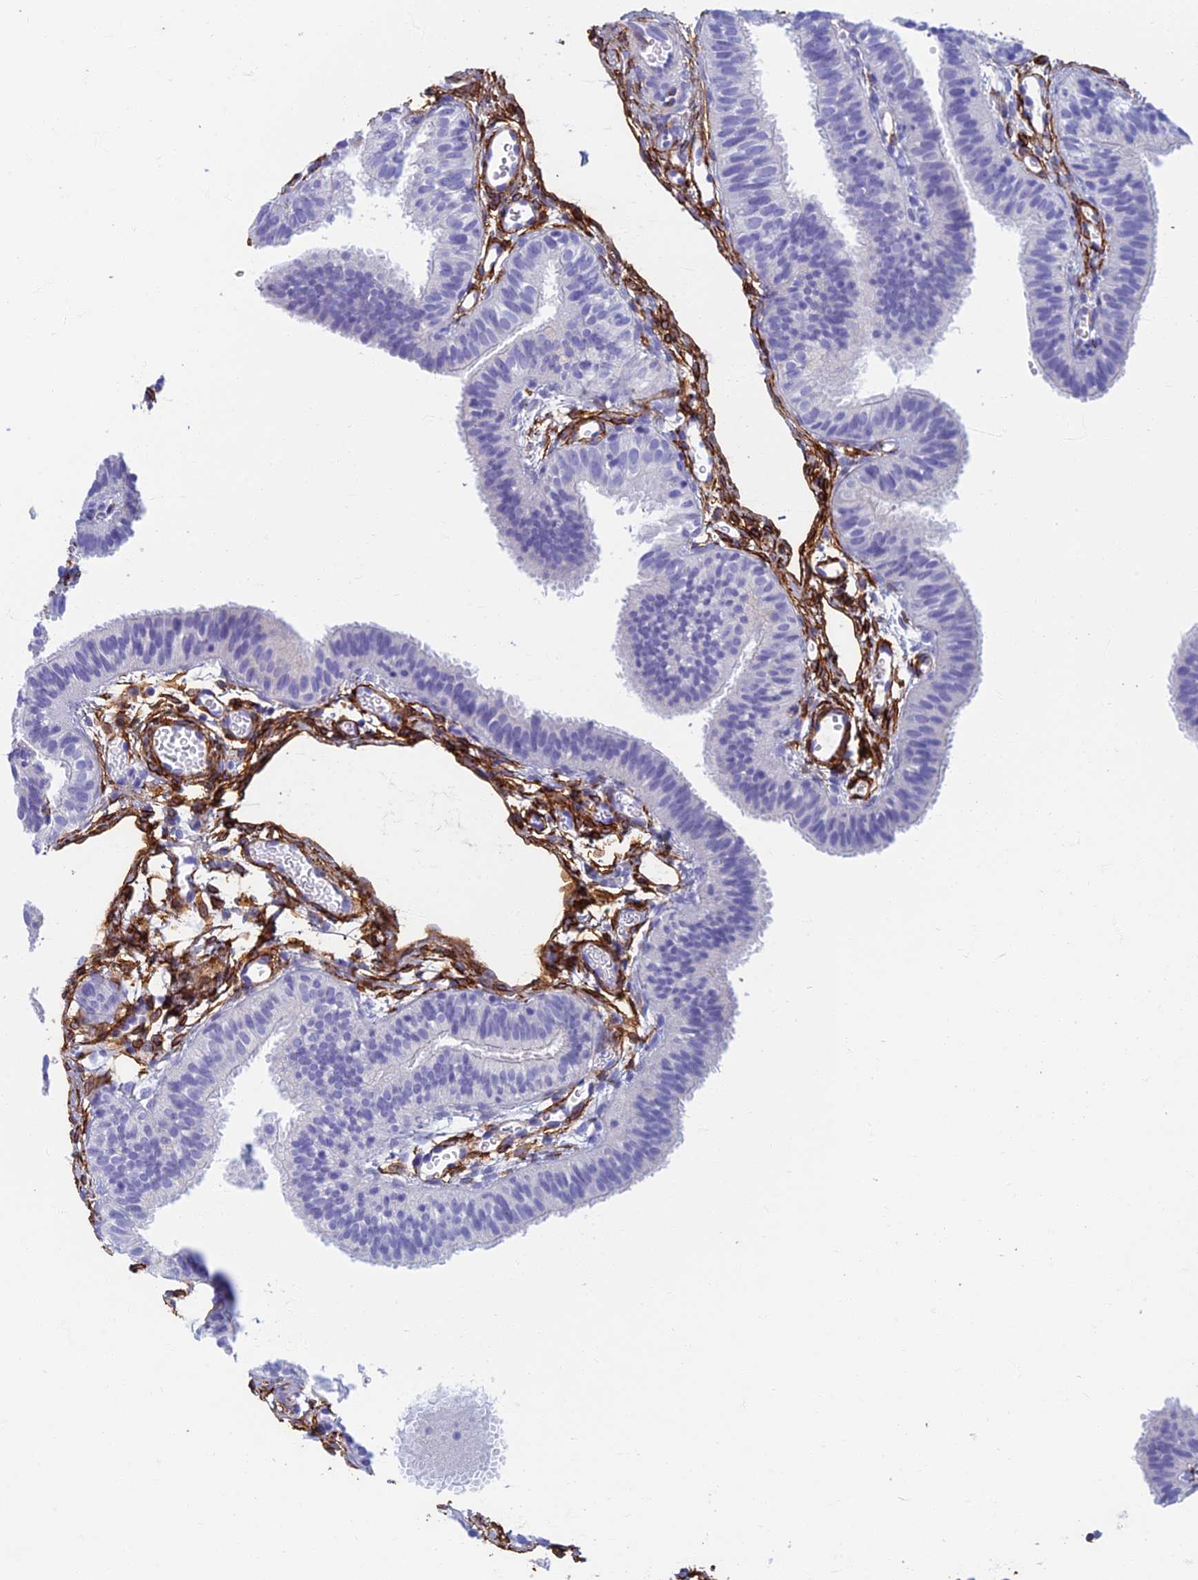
{"staining": {"intensity": "negative", "quantity": "none", "location": "none"}, "tissue": "fallopian tube", "cell_type": "Glandular cells", "image_type": "normal", "snomed": [{"axis": "morphology", "description": "Normal tissue, NOS"}, {"axis": "topography", "description": "Fallopian tube"}], "caption": "High power microscopy photomicrograph of an IHC photomicrograph of benign fallopian tube, revealing no significant positivity in glandular cells. The staining is performed using DAB (3,3'-diaminobenzidine) brown chromogen with nuclei counter-stained in using hematoxylin.", "gene": "ETFRF1", "patient": {"sex": "female", "age": 35}}